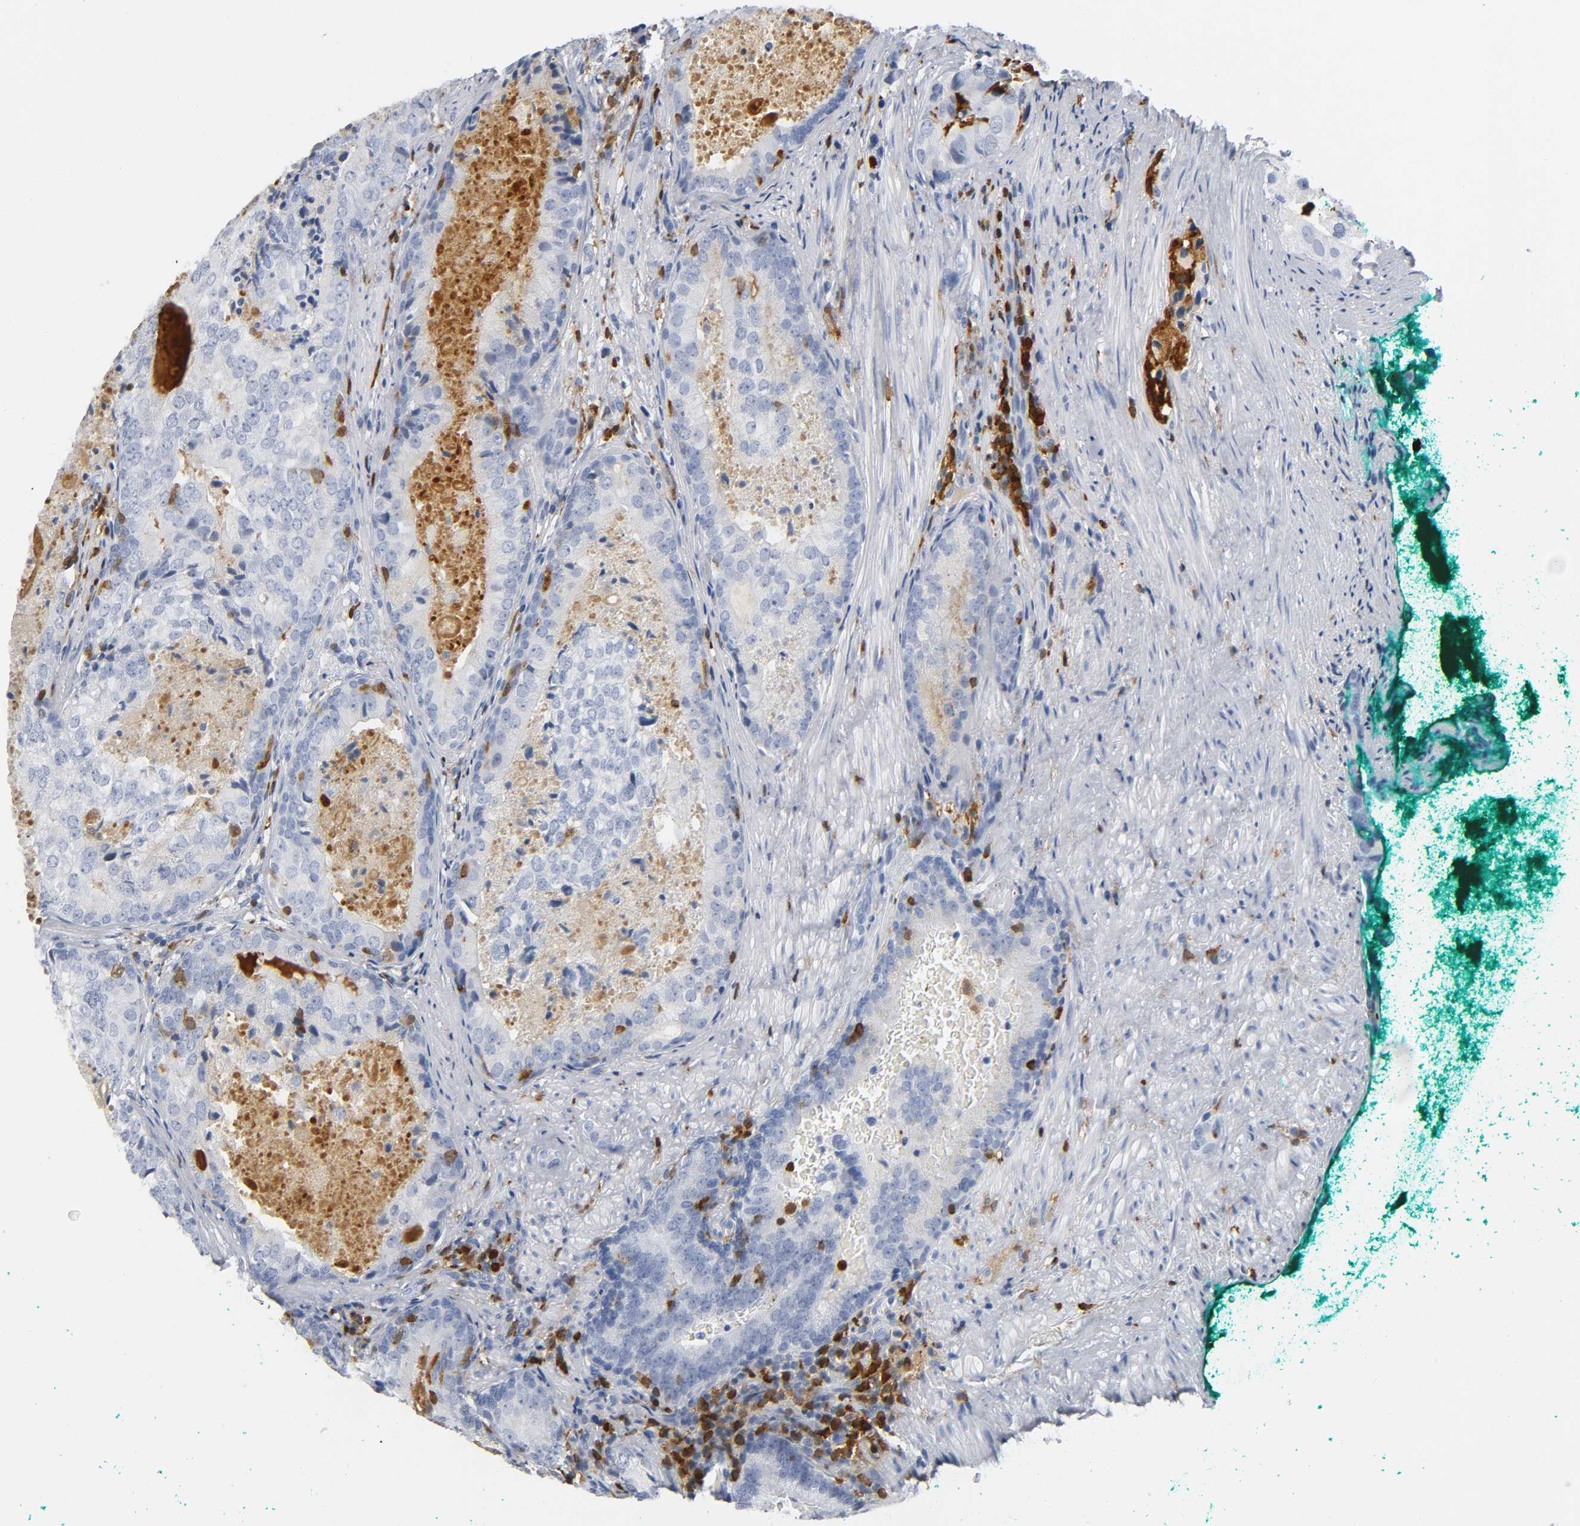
{"staining": {"intensity": "negative", "quantity": "none", "location": "none"}, "tissue": "prostate cancer", "cell_type": "Tumor cells", "image_type": "cancer", "snomed": [{"axis": "morphology", "description": "Adenocarcinoma, High grade"}, {"axis": "topography", "description": "Prostate"}], "caption": "Tumor cells are negative for brown protein staining in prostate cancer (high-grade adenocarcinoma).", "gene": "DOK2", "patient": {"sex": "male", "age": 66}}